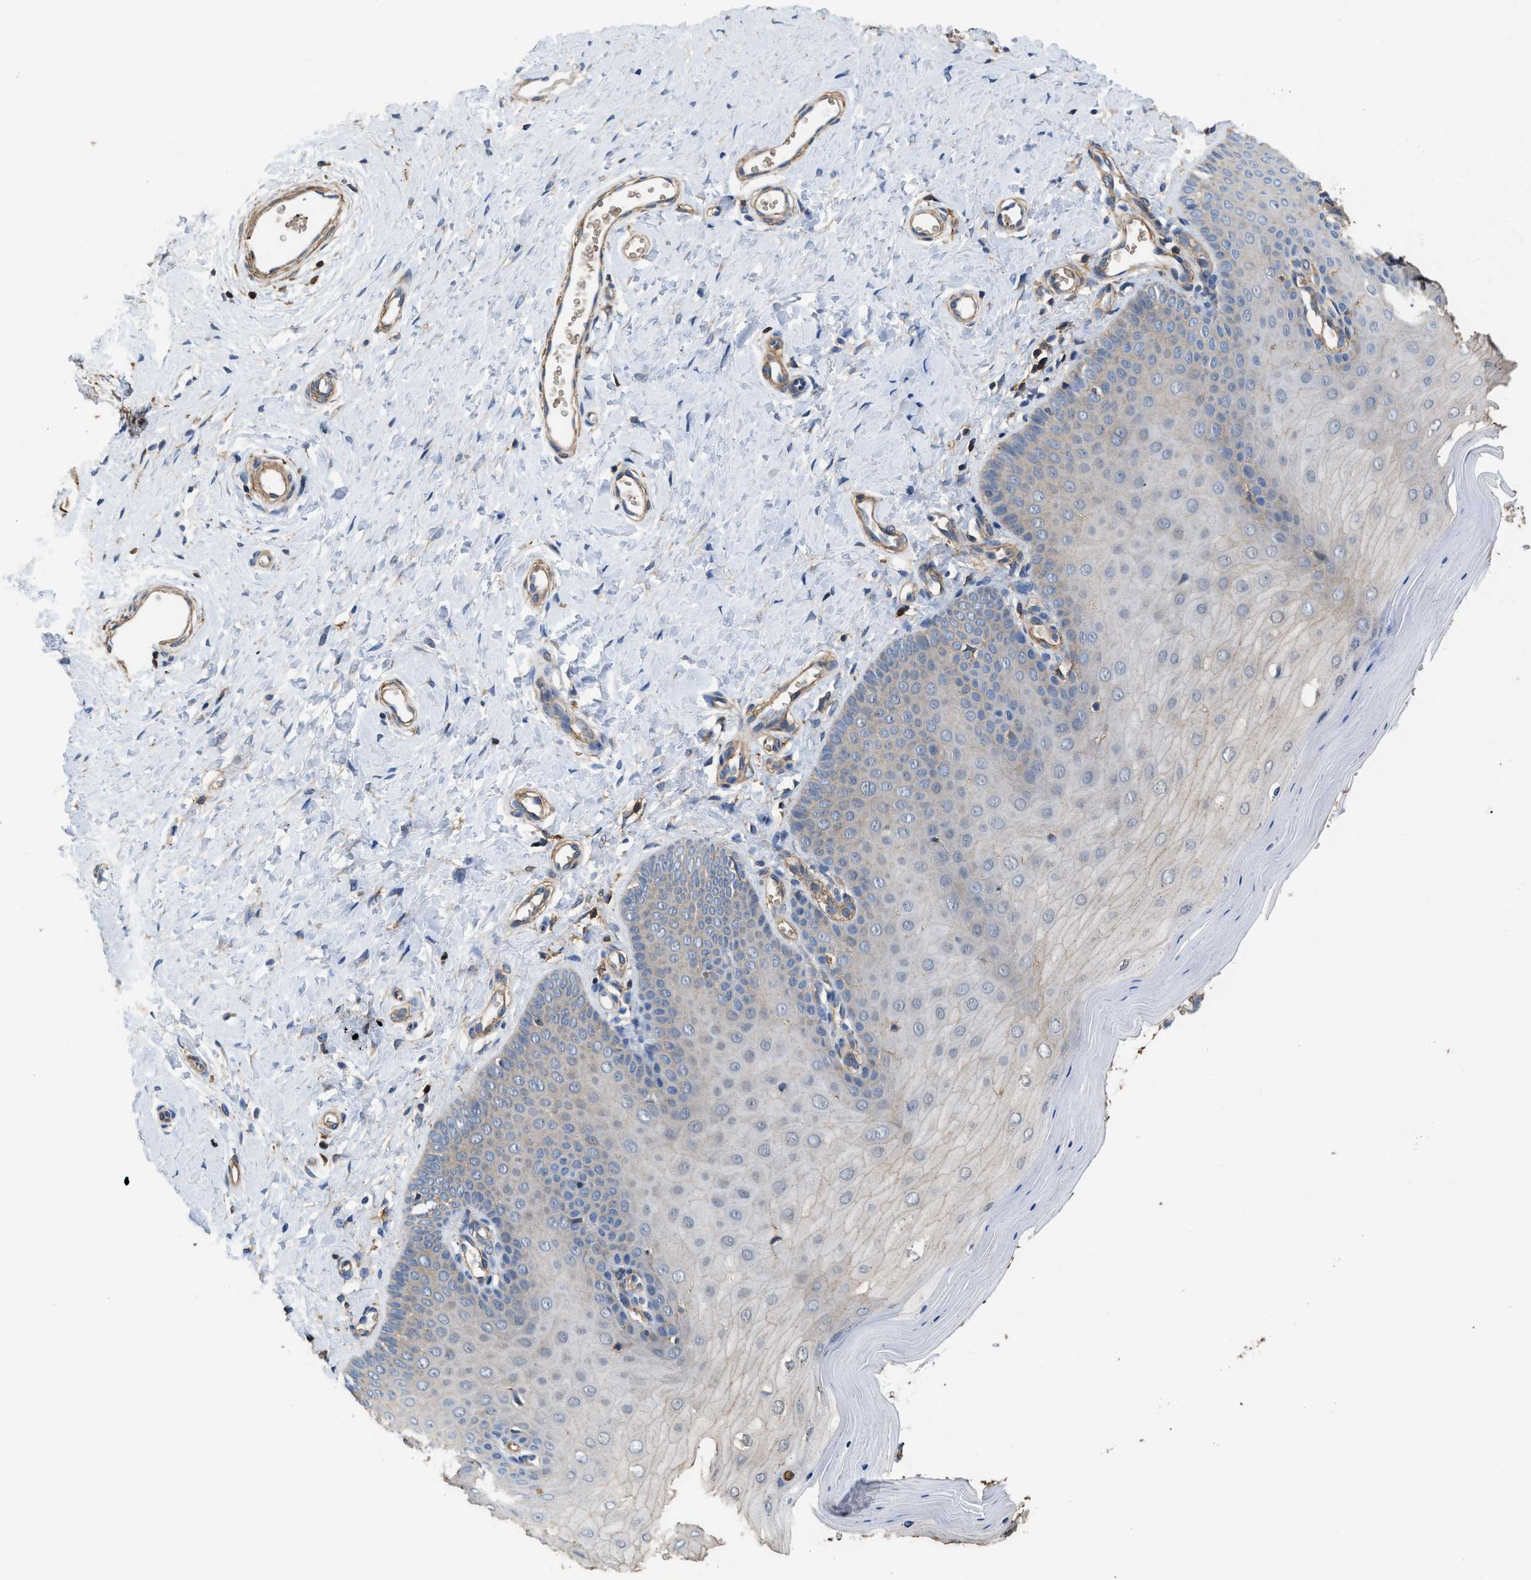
{"staining": {"intensity": "negative", "quantity": "none", "location": "none"}, "tissue": "cervix", "cell_type": "Squamous epithelial cells", "image_type": "normal", "snomed": [{"axis": "morphology", "description": "Normal tissue, NOS"}, {"axis": "topography", "description": "Cervix"}], "caption": "The immunohistochemistry photomicrograph has no significant expression in squamous epithelial cells of cervix. (Immunohistochemistry, brightfield microscopy, high magnification).", "gene": "LINGO2", "patient": {"sex": "female", "age": 55}}